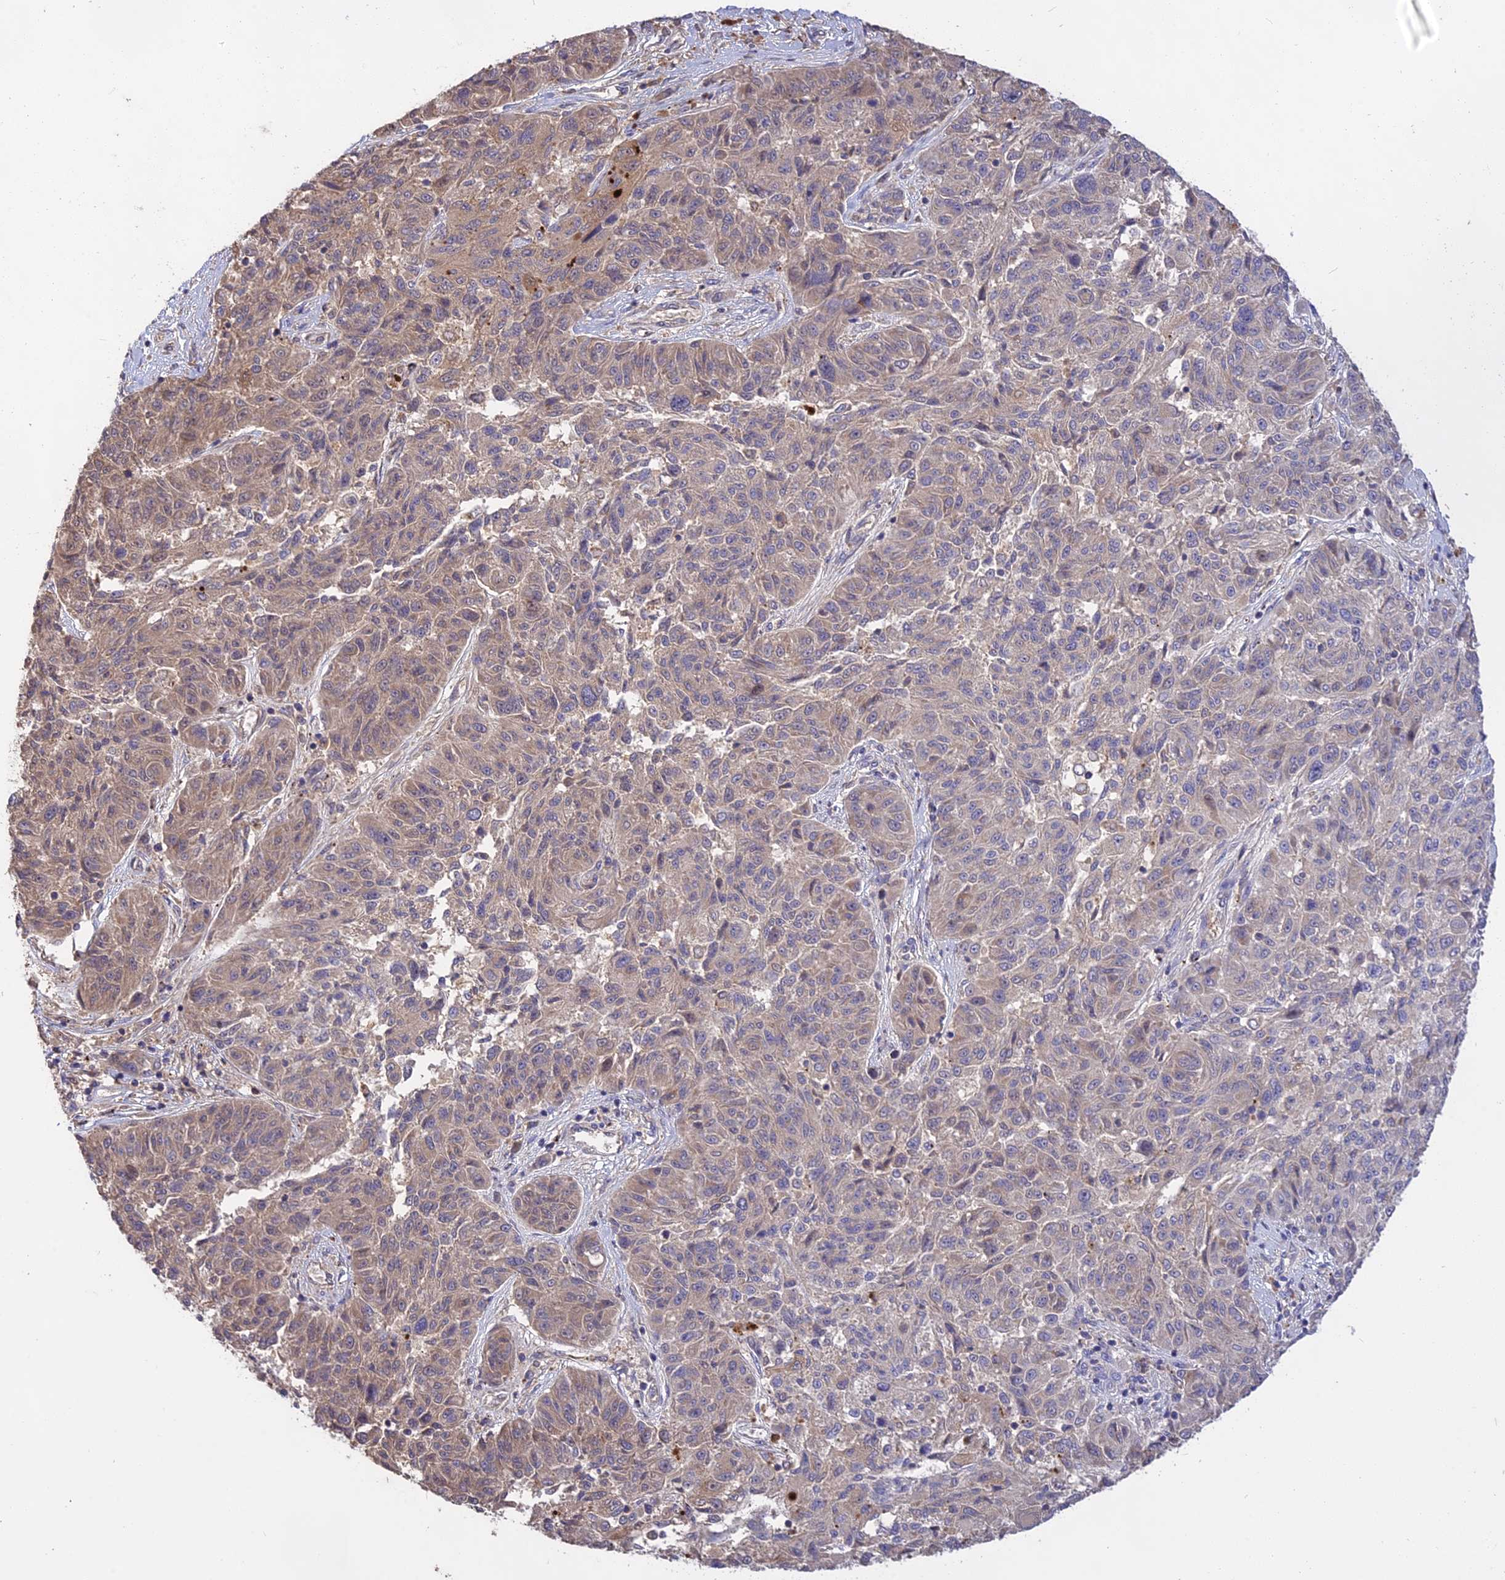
{"staining": {"intensity": "weak", "quantity": "<25%", "location": "cytoplasmic/membranous"}, "tissue": "melanoma", "cell_type": "Tumor cells", "image_type": "cancer", "snomed": [{"axis": "morphology", "description": "Malignant melanoma, NOS"}, {"axis": "topography", "description": "Skin"}], "caption": "Immunohistochemistry (IHC) photomicrograph of human malignant melanoma stained for a protein (brown), which demonstrates no expression in tumor cells.", "gene": "NUDT8", "patient": {"sex": "male", "age": 53}}